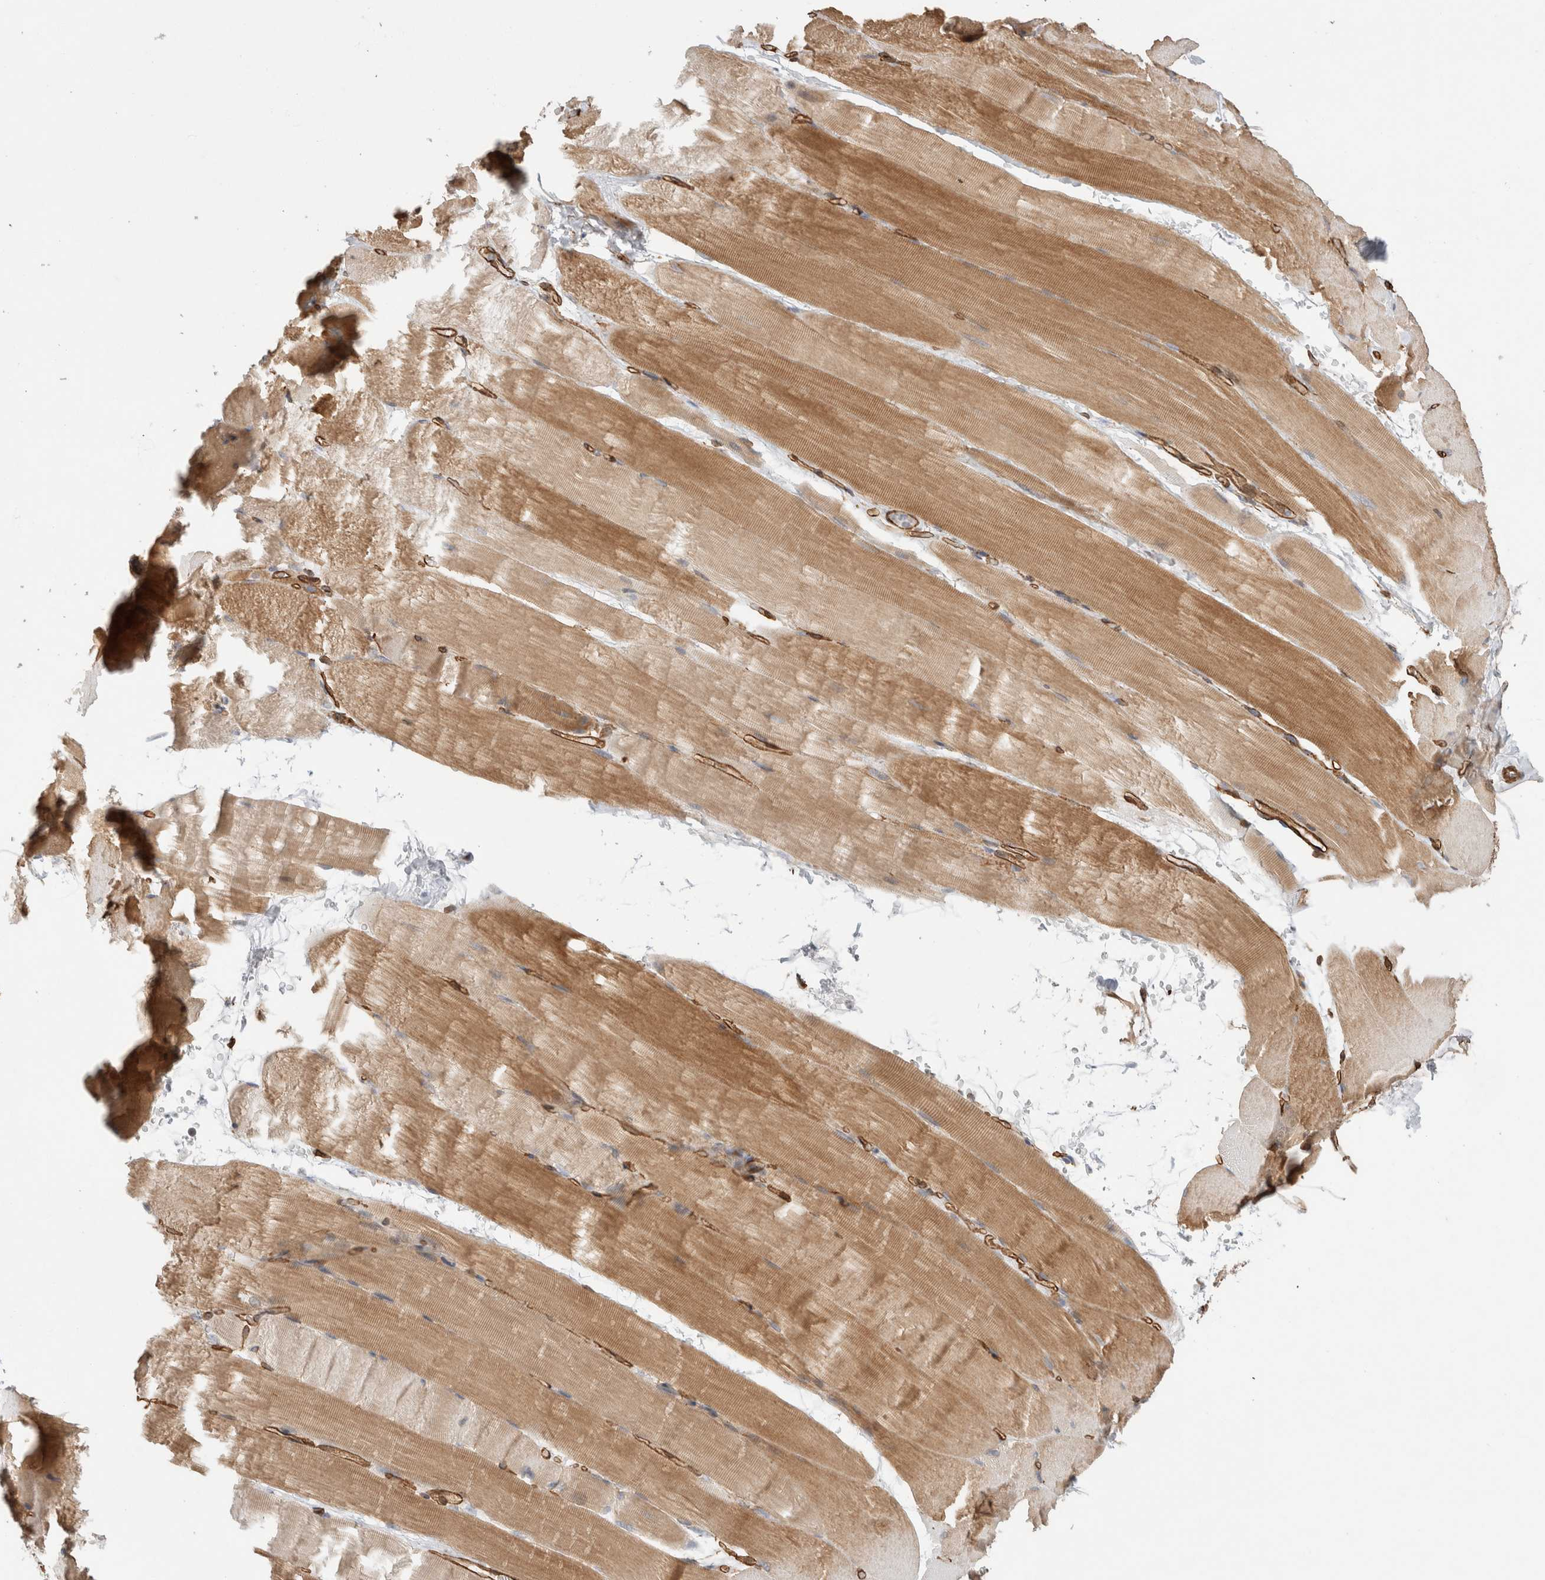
{"staining": {"intensity": "moderate", "quantity": ">75%", "location": "cytoplasmic/membranous"}, "tissue": "skeletal muscle", "cell_type": "Myocytes", "image_type": "normal", "snomed": [{"axis": "morphology", "description": "Normal tissue, NOS"}, {"axis": "topography", "description": "Skeletal muscle"}, {"axis": "topography", "description": "Parathyroid gland"}], "caption": "DAB immunohistochemical staining of benign human skeletal muscle reveals moderate cytoplasmic/membranous protein expression in approximately >75% of myocytes. (IHC, brightfield microscopy, high magnification).", "gene": "CAAP1", "patient": {"sex": "female", "age": 37}}